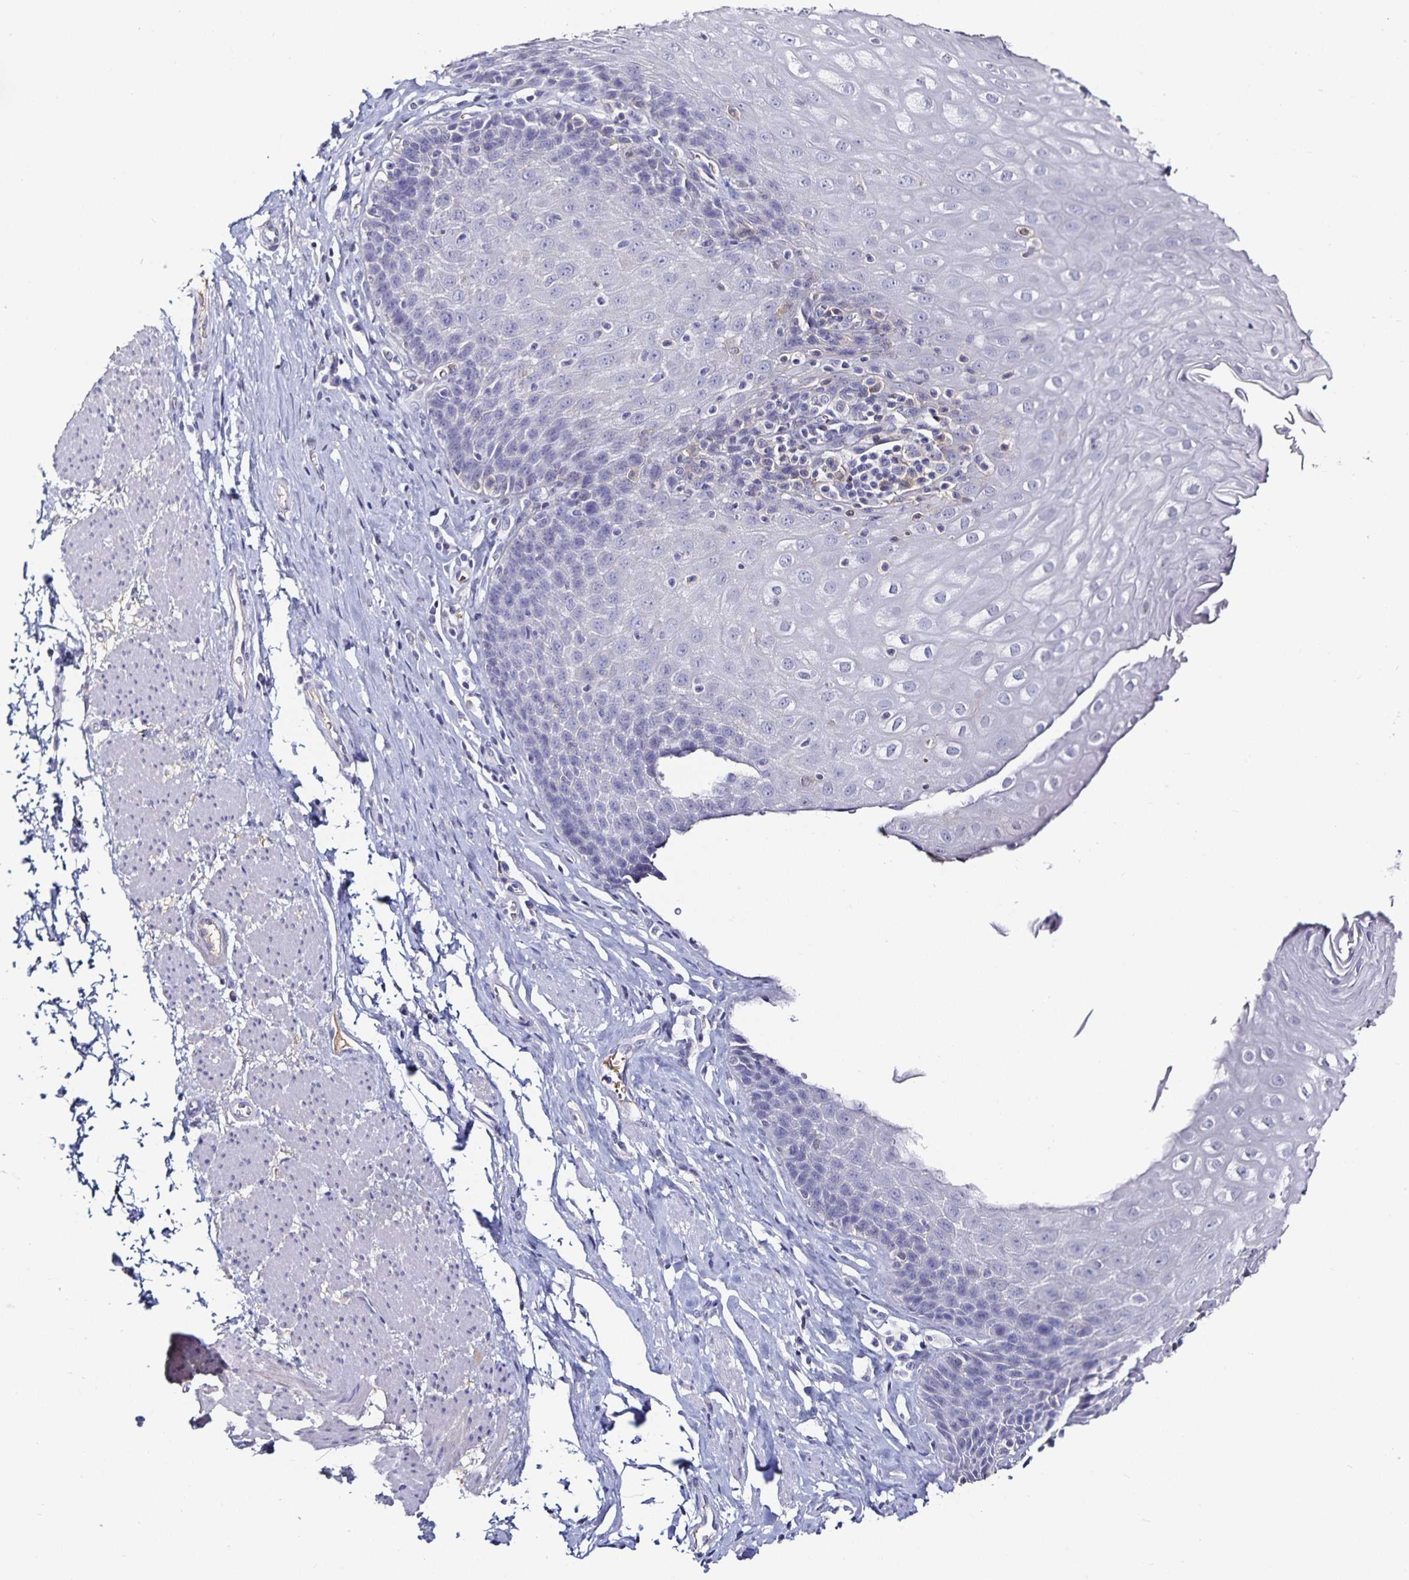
{"staining": {"intensity": "negative", "quantity": "none", "location": "none"}, "tissue": "esophagus", "cell_type": "Squamous epithelial cells", "image_type": "normal", "snomed": [{"axis": "morphology", "description": "Normal tissue, NOS"}, {"axis": "topography", "description": "Esophagus"}], "caption": "There is no significant expression in squamous epithelial cells of esophagus. The staining was performed using DAB (3,3'-diaminobenzidine) to visualize the protein expression in brown, while the nuclei were stained in blue with hematoxylin (Magnification: 20x).", "gene": "TTR", "patient": {"sex": "female", "age": 61}}